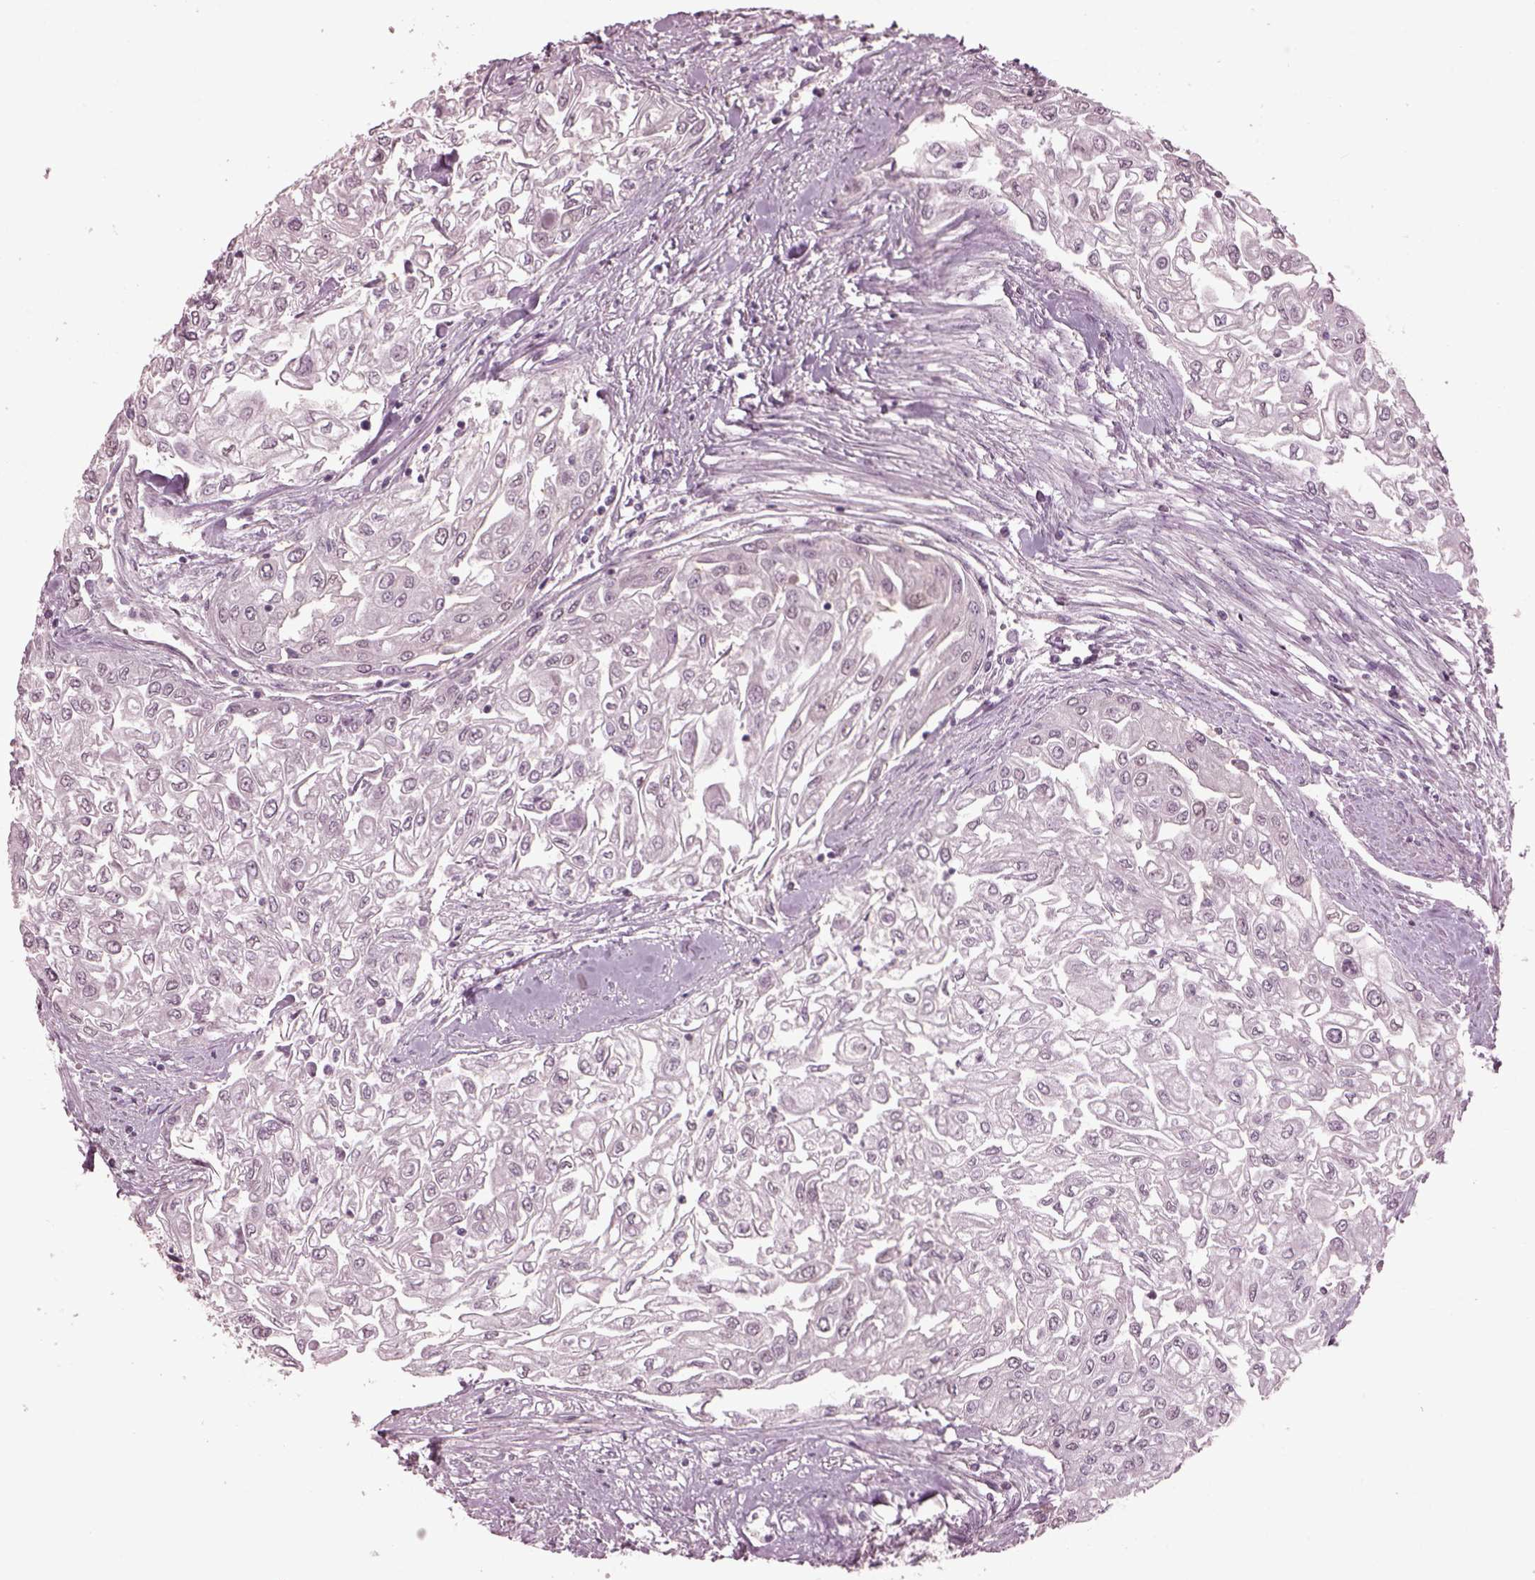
{"staining": {"intensity": "negative", "quantity": "none", "location": "none"}, "tissue": "urothelial cancer", "cell_type": "Tumor cells", "image_type": "cancer", "snomed": [{"axis": "morphology", "description": "Urothelial carcinoma, High grade"}, {"axis": "topography", "description": "Urinary bladder"}], "caption": "An image of high-grade urothelial carcinoma stained for a protein exhibits no brown staining in tumor cells. (DAB immunohistochemistry, high magnification).", "gene": "CLCN4", "patient": {"sex": "male", "age": 62}}